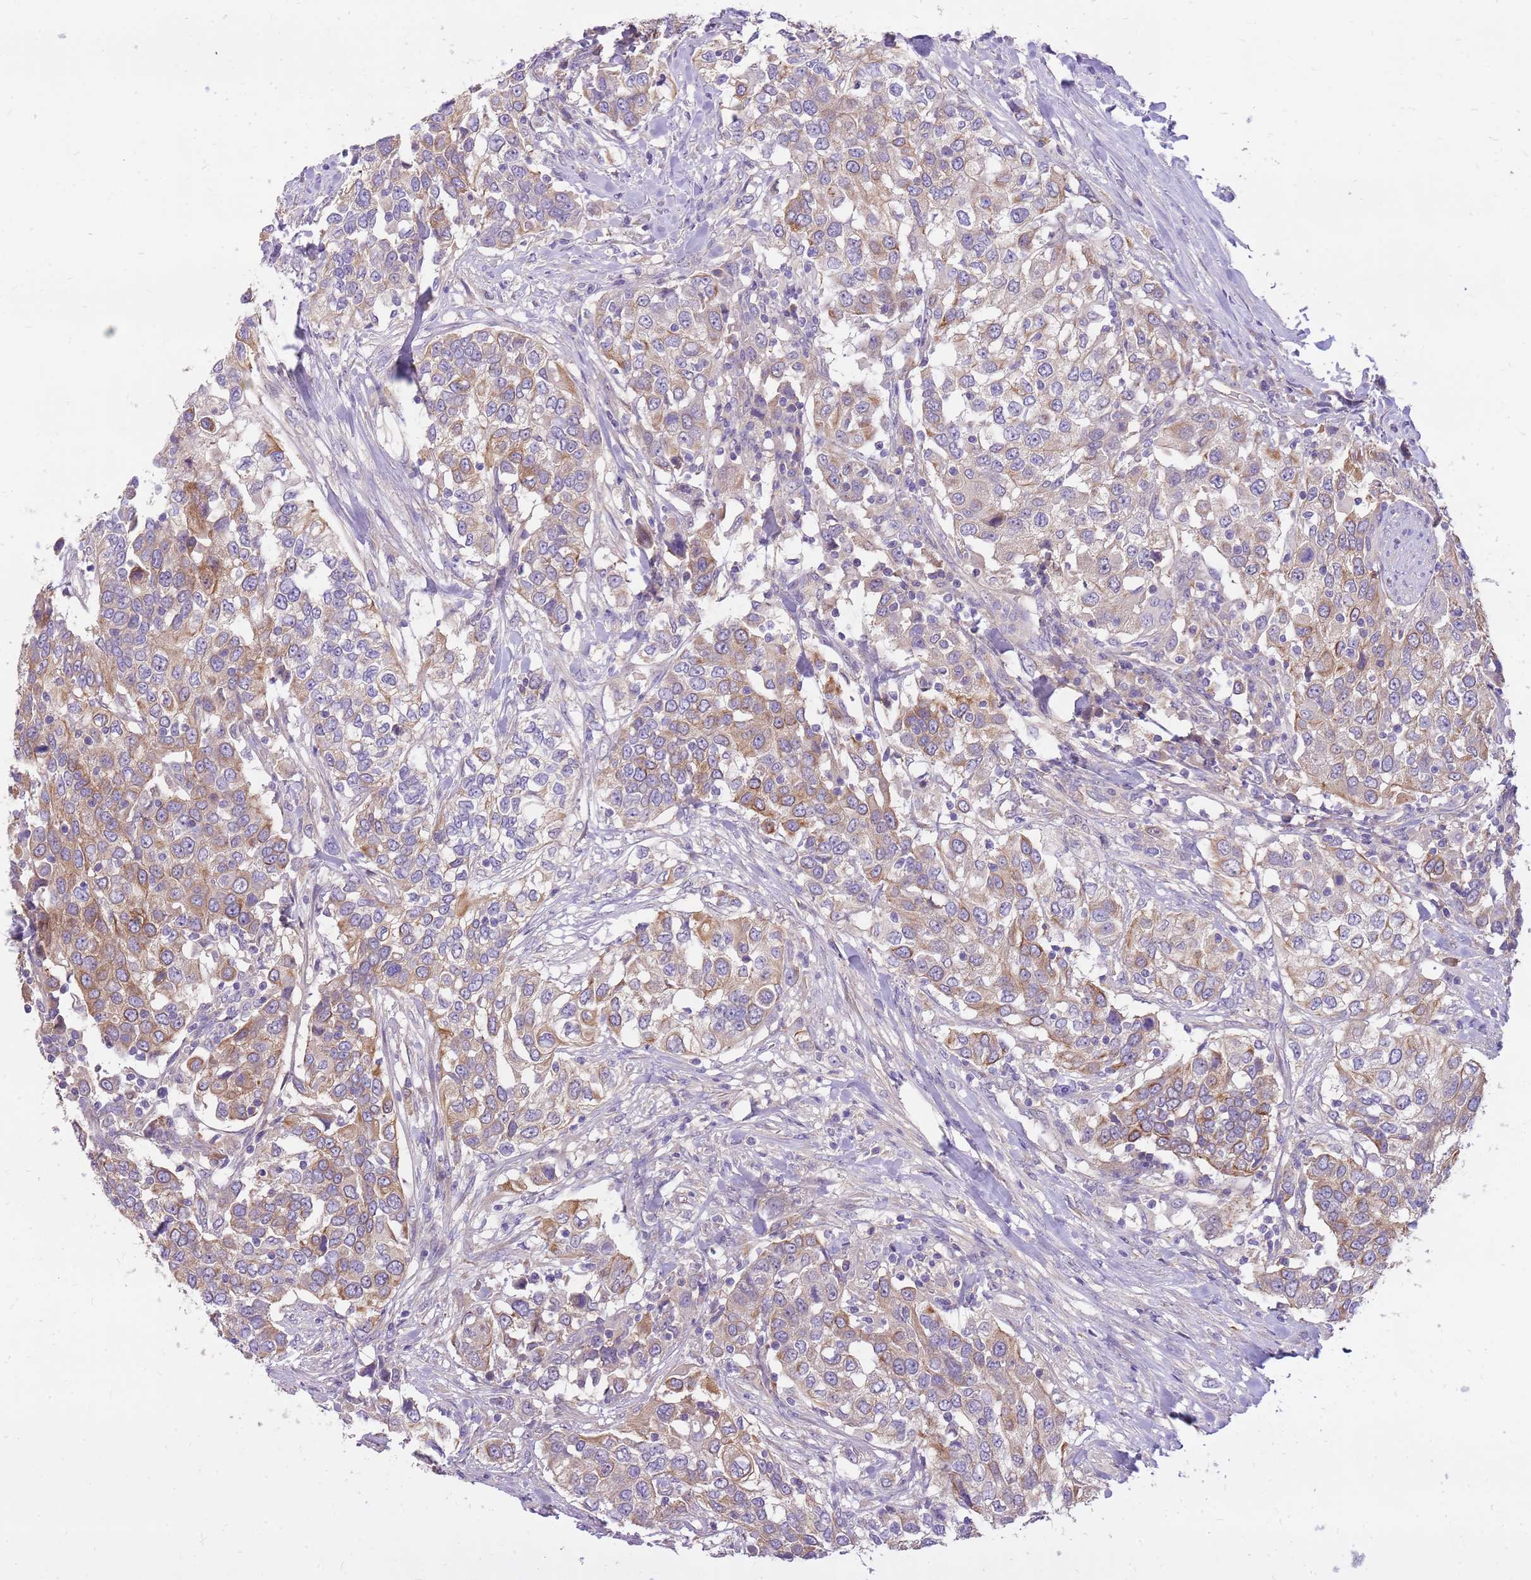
{"staining": {"intensity": "moderate", "quantity": "25%-75%", "location": "cytoplasmic/membranous"}, "tissue": "urothelial cancer", "cell_type": "Tumor cells", "image_type": "cancer", "snomed": [{"axis": "morphology", "description": "Urothelial carcinoma, High grade"}, {"axis": "topography", "description": "Urinary bladder"}], "caption": "Protein staining exhibits moderate cytoplasmic/membranous staining in about 25%-75% of tumor cells in high-grade urothelial carcinoma.", "gene": "WASHC4", "patient": {"sex": "female", "age": 80}}